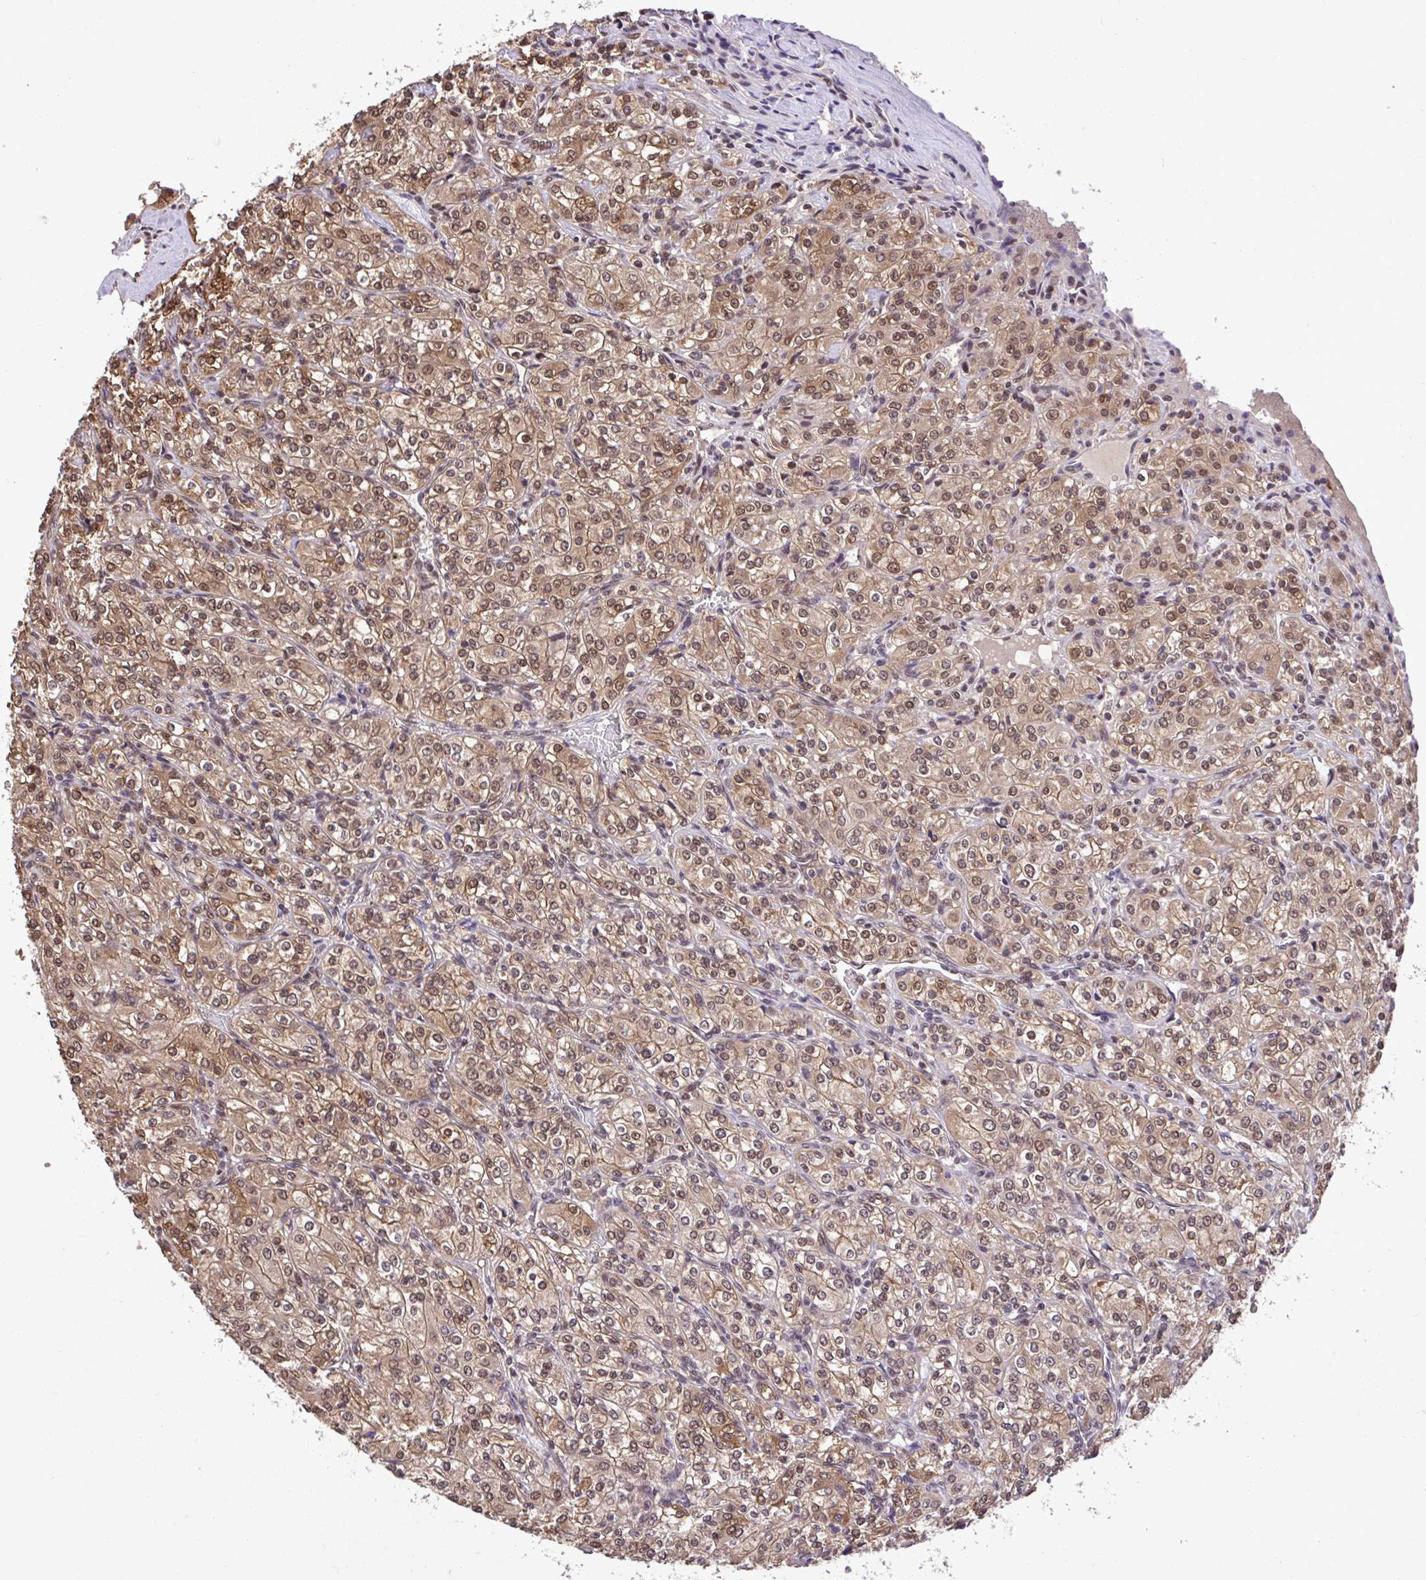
{"staining": {"intensity": "moderate", "quantity": ">75%", "location": "cytoplasmic/membranous,nuclear"}, "tissue": "renal cancer", "cell_type": "Tumor cells", "image_type": "cancer", "snomed": [{"axis": "morphology", "description": "Adenocarcinoma, NOS"}, {"axis": "topography", "description": "Kidney"}], "caption": "IHC of human renal cancer displays medium levels of moderate cytoplasmic/membranous and nuclear staining in approximately >75% of tumor cells.", "gene": "GLIS3", "patient": {"sex": "male", "age": 77}}